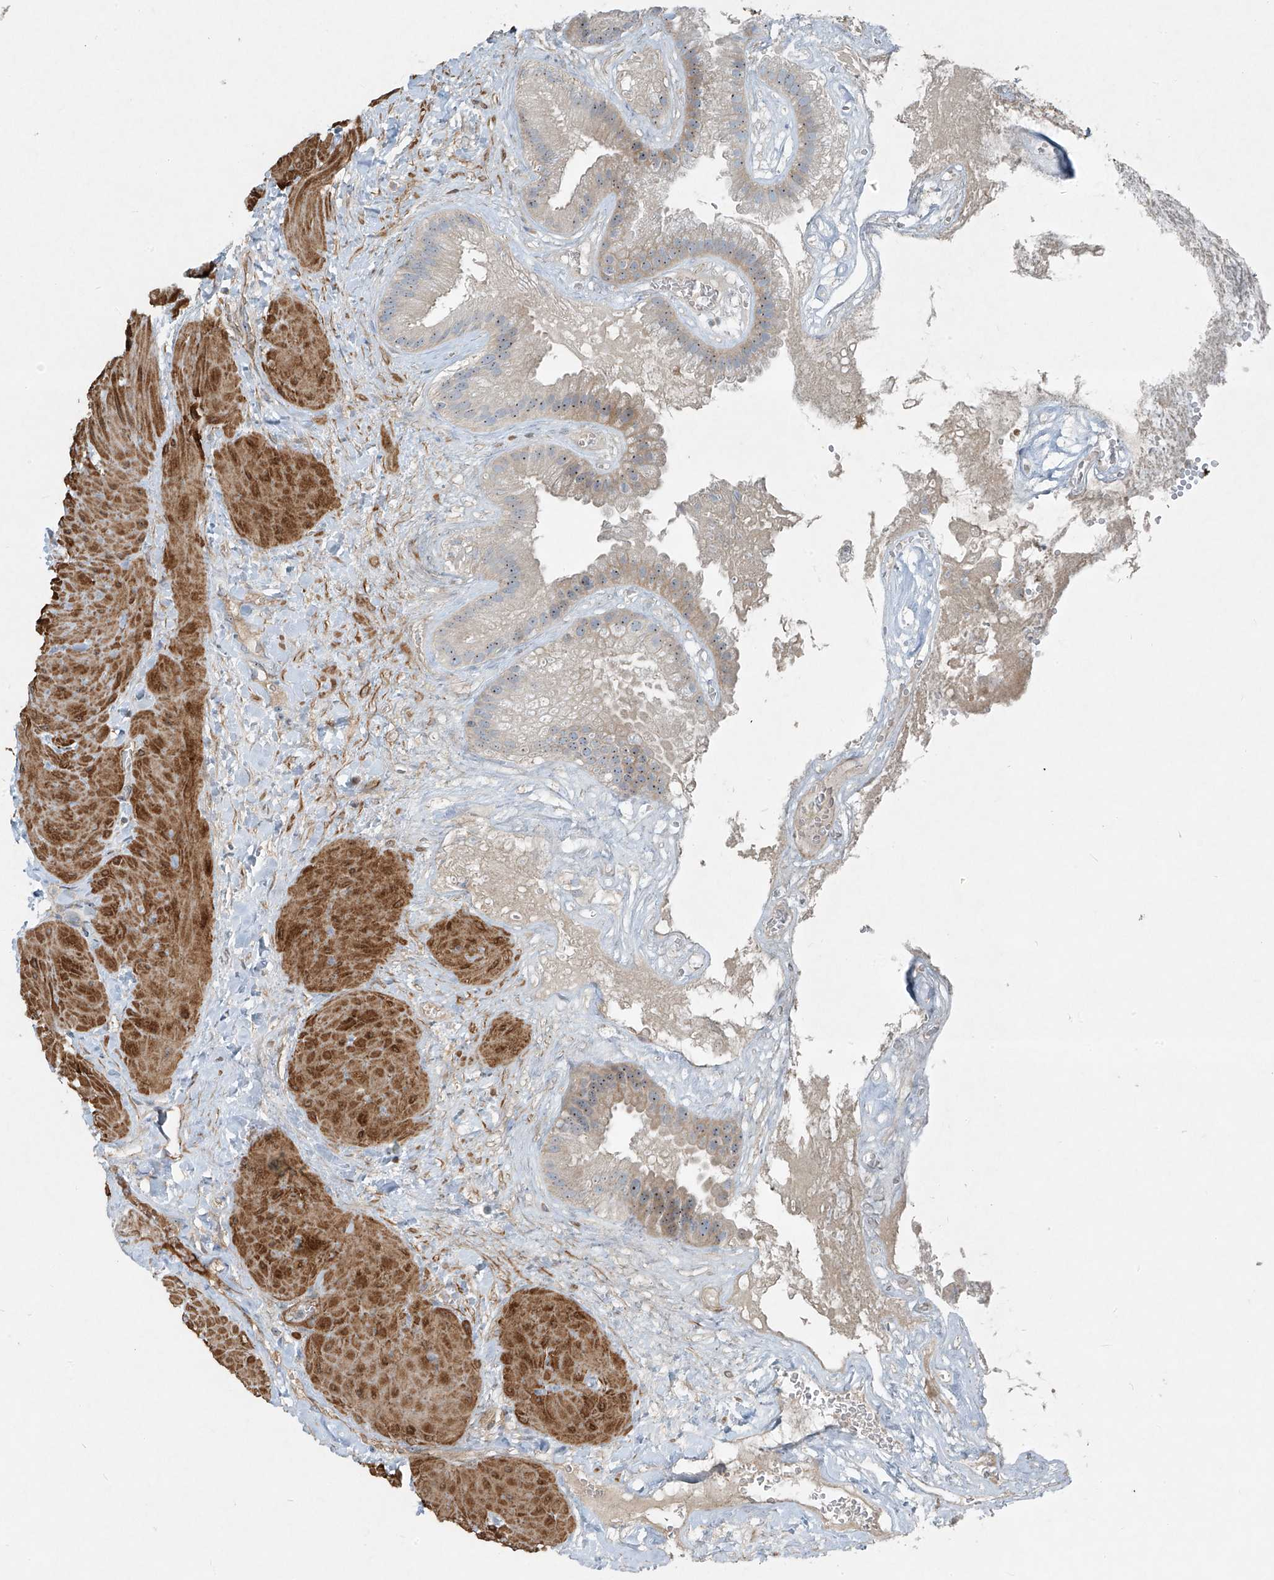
{"staining": {"intensity": "weak", "quantity": "25%-75%", "location": "cytoplasmic/membranous,nuclear"}, "tissue": "gallbladder", "cell_type": "Glandular cells", "image_type": "normal", "snomed": [{"axis": "morphology", "description": "Normal tissue, NOS"}, {"axis": "topography", "description": "Gallbladder"}], "caption": "Immunohistochemistry (DAB (3,3'-diaminobenzidine)) staining of unremarkable gallbladder displays weak cytoplasmic/membranous,nuclear protein positivity in about 25%-75% of glandular cells.", "gene": "PPCS", "patient": {"sex": "male", "age": 55}}